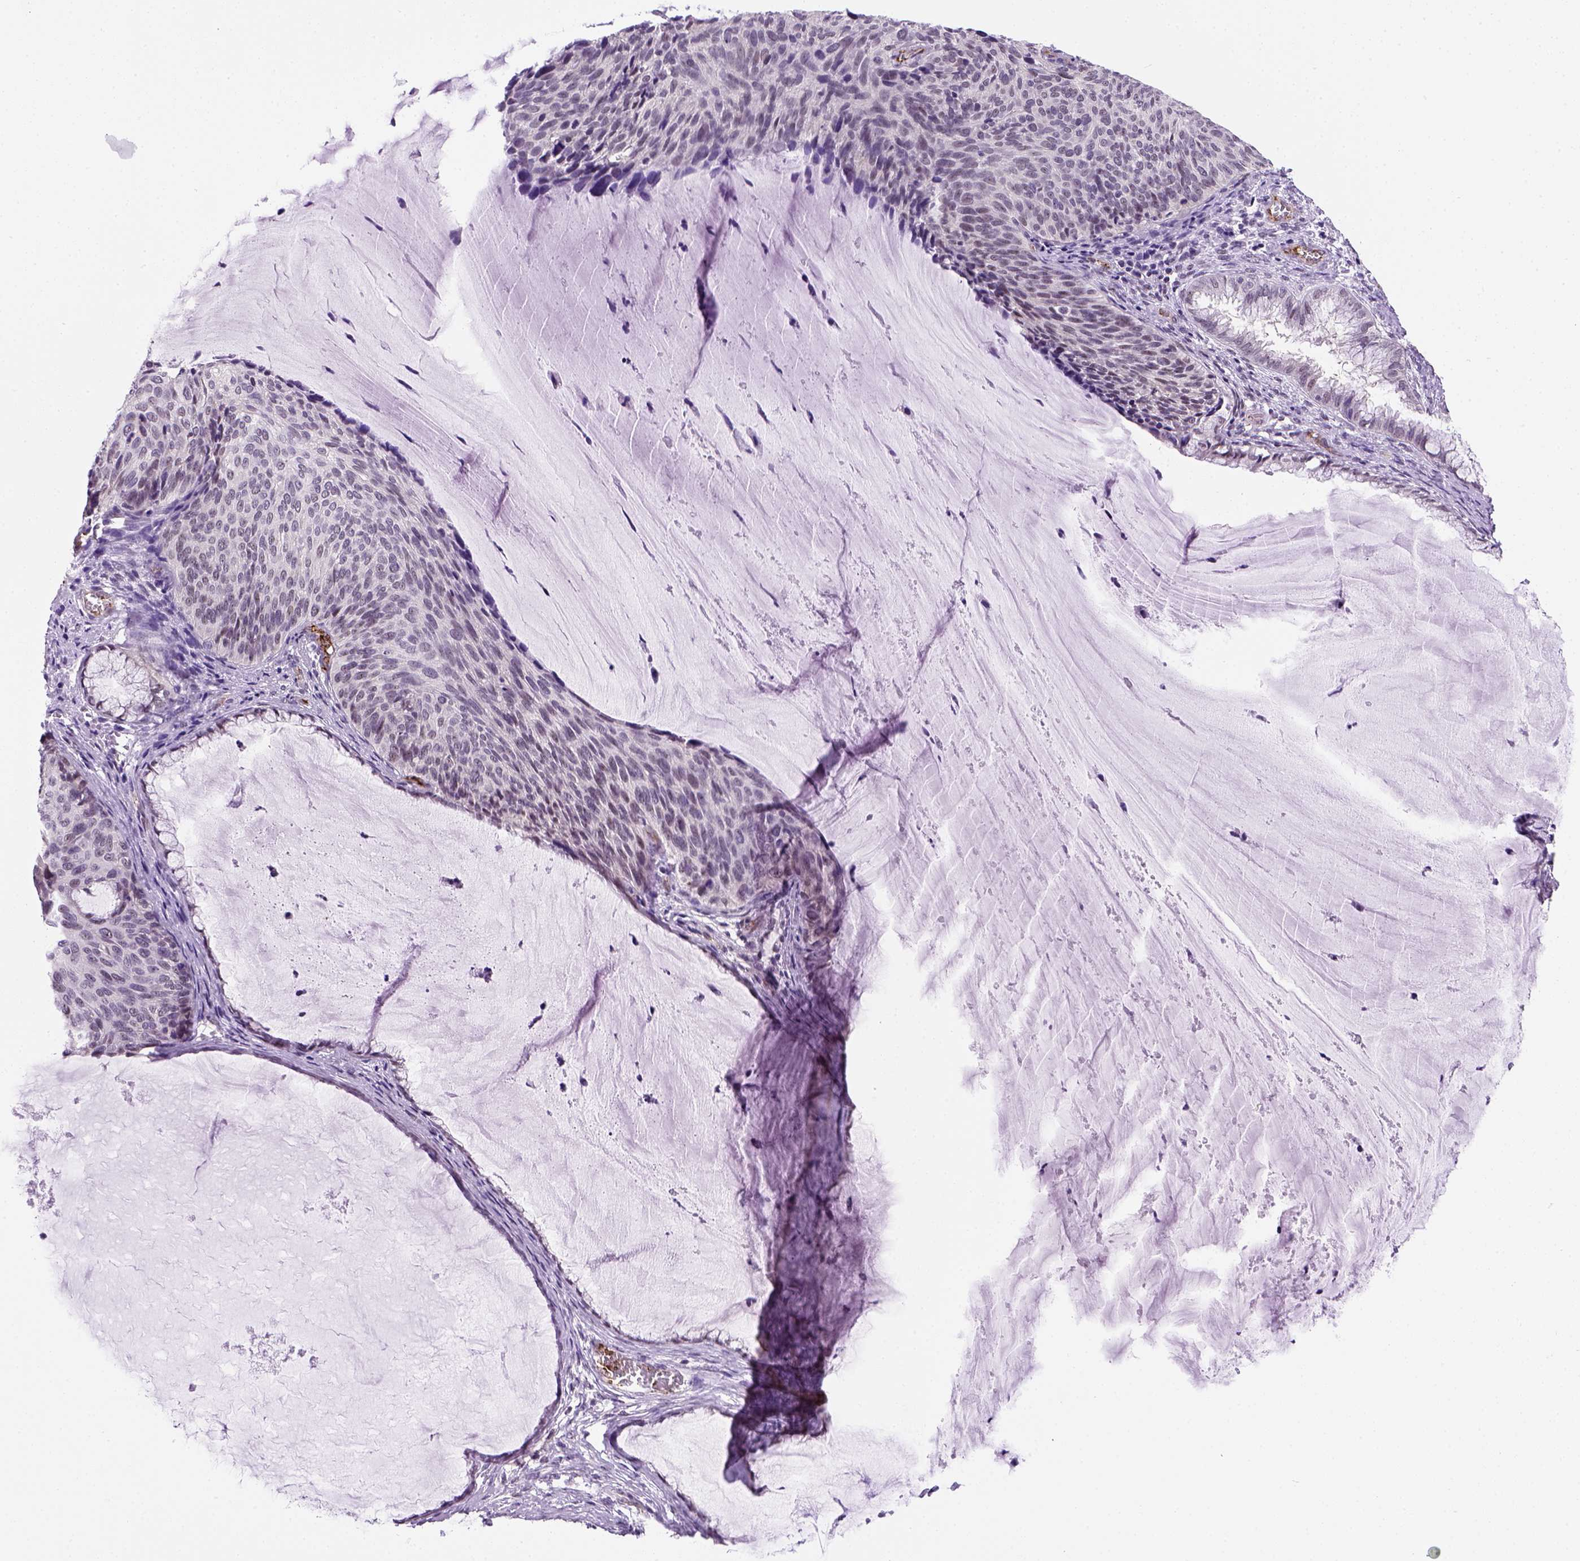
{"staining": {"intensity": "negative", "quantity": "none", "location": "none"}, "tissue": "cervical cancer", "cell_type": "Tumor cells", "image_type": "cancer", "snomed": [{"axis": "morphology", "description": "Squamous cell carcinoma, NOS"}, {"axis": "topography", "description": "Cervix"}], "caption": "Immunohistochemistry of human squamous cell carcinoma (cervical) shows no staining in tumor cells. (Brightfield microscopy of DAB (3,3'-diaminobenzidine) immunohistochemistry at high magnification).", "gene": "VWF", "patient": {"sex": "female", "age": 36}}